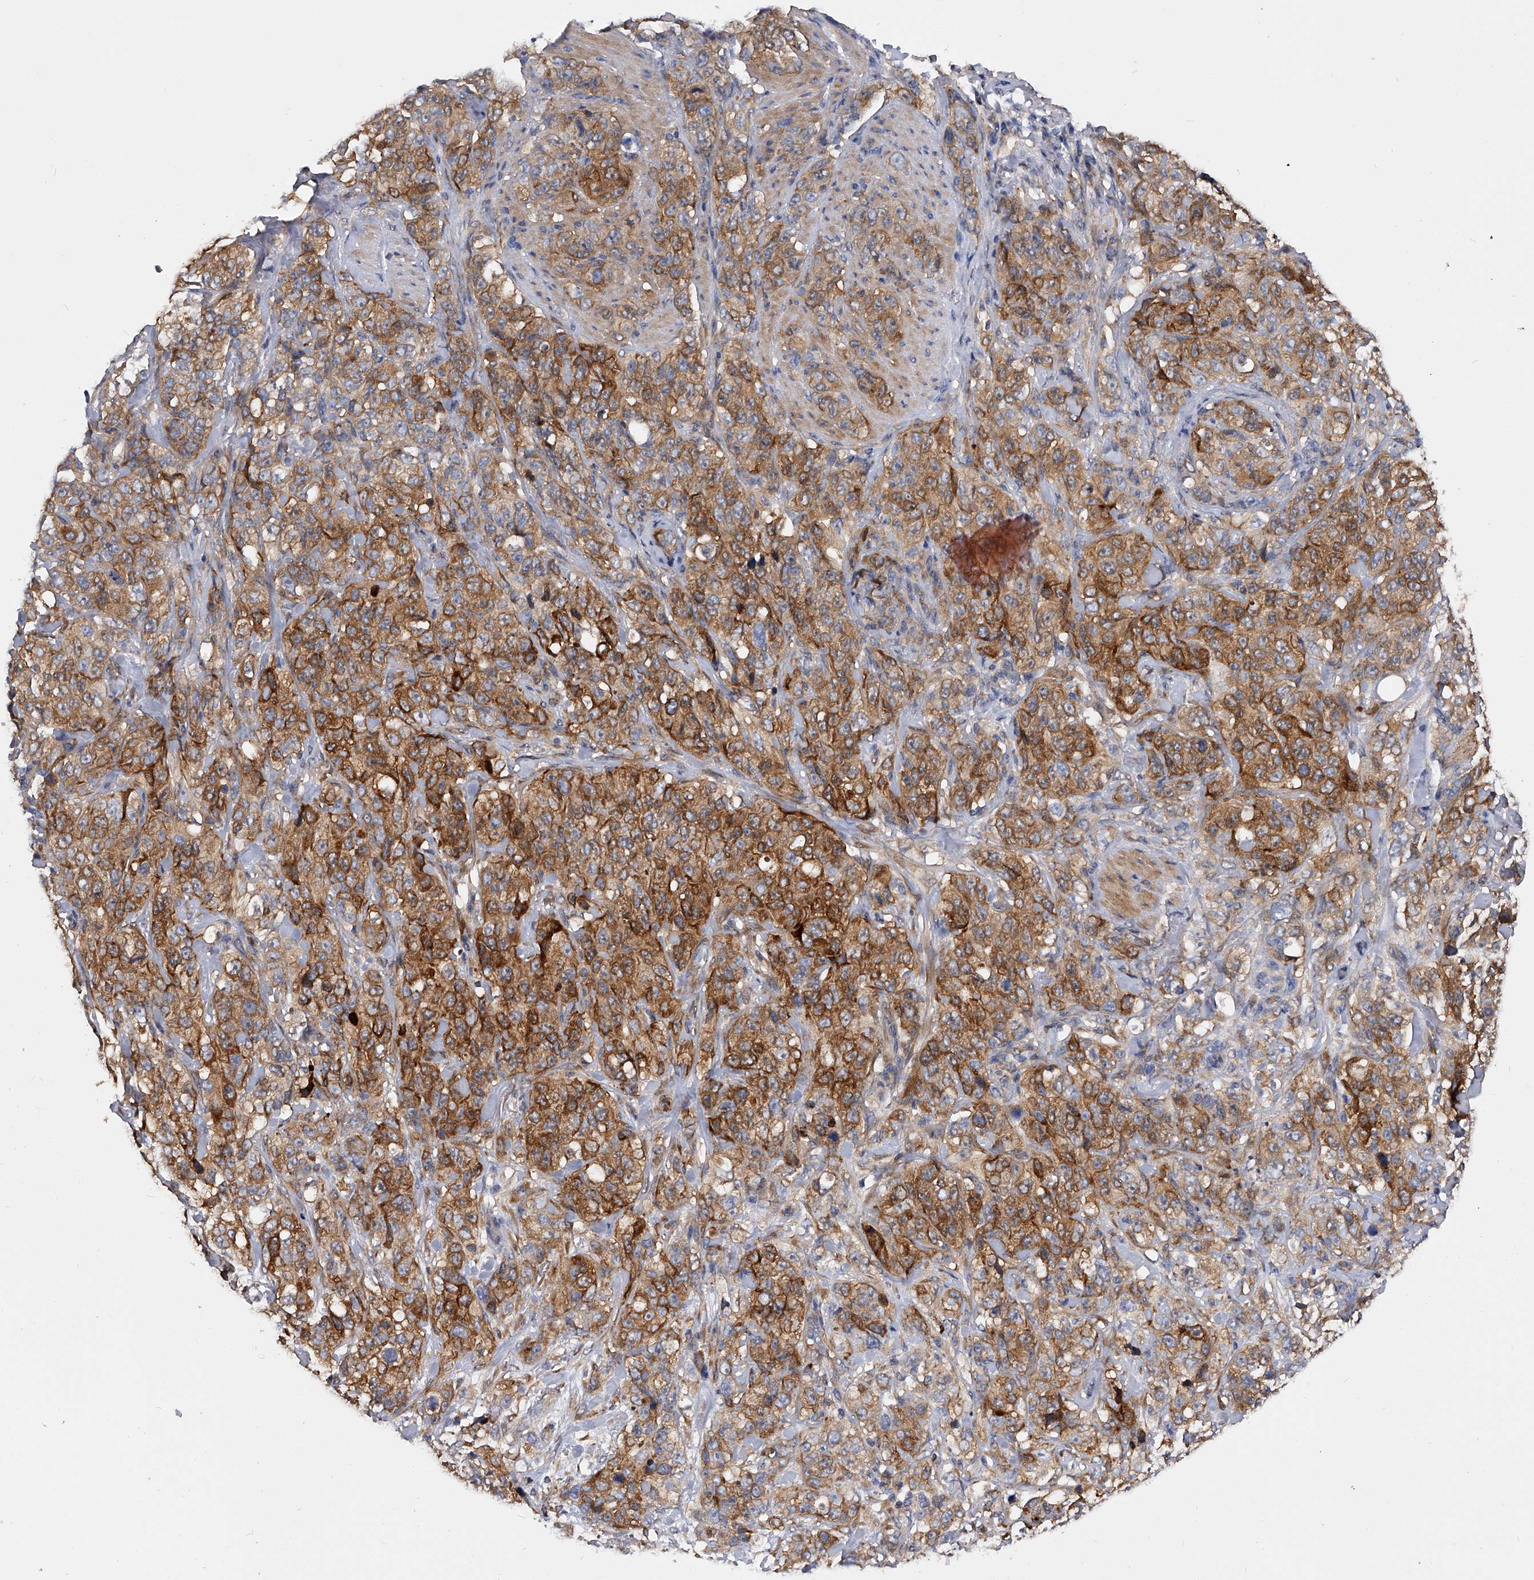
{"staining": {"intensity": "moderate", "quantity": ">75%", "location": "cytoplasmic/membranous"}, "tissue": "stomach cancer", "cell_type": "Tumor cells", "image_type": "cancer", "snomed": [{"axis": "morphology", "description": "Adenocarcinoma, NOS"}, {"axis": "topography", "description": "Stomach"}], "caption": "About >75% of tumor cells in stomach cancer (adenocarcinoma) exhibit moderate cytoplasmic/membranous protein positivity as visualized by brown immunohistochemical staining.", "gene": "ARL4C", "patient": {"sex": "male", "age": 48}}